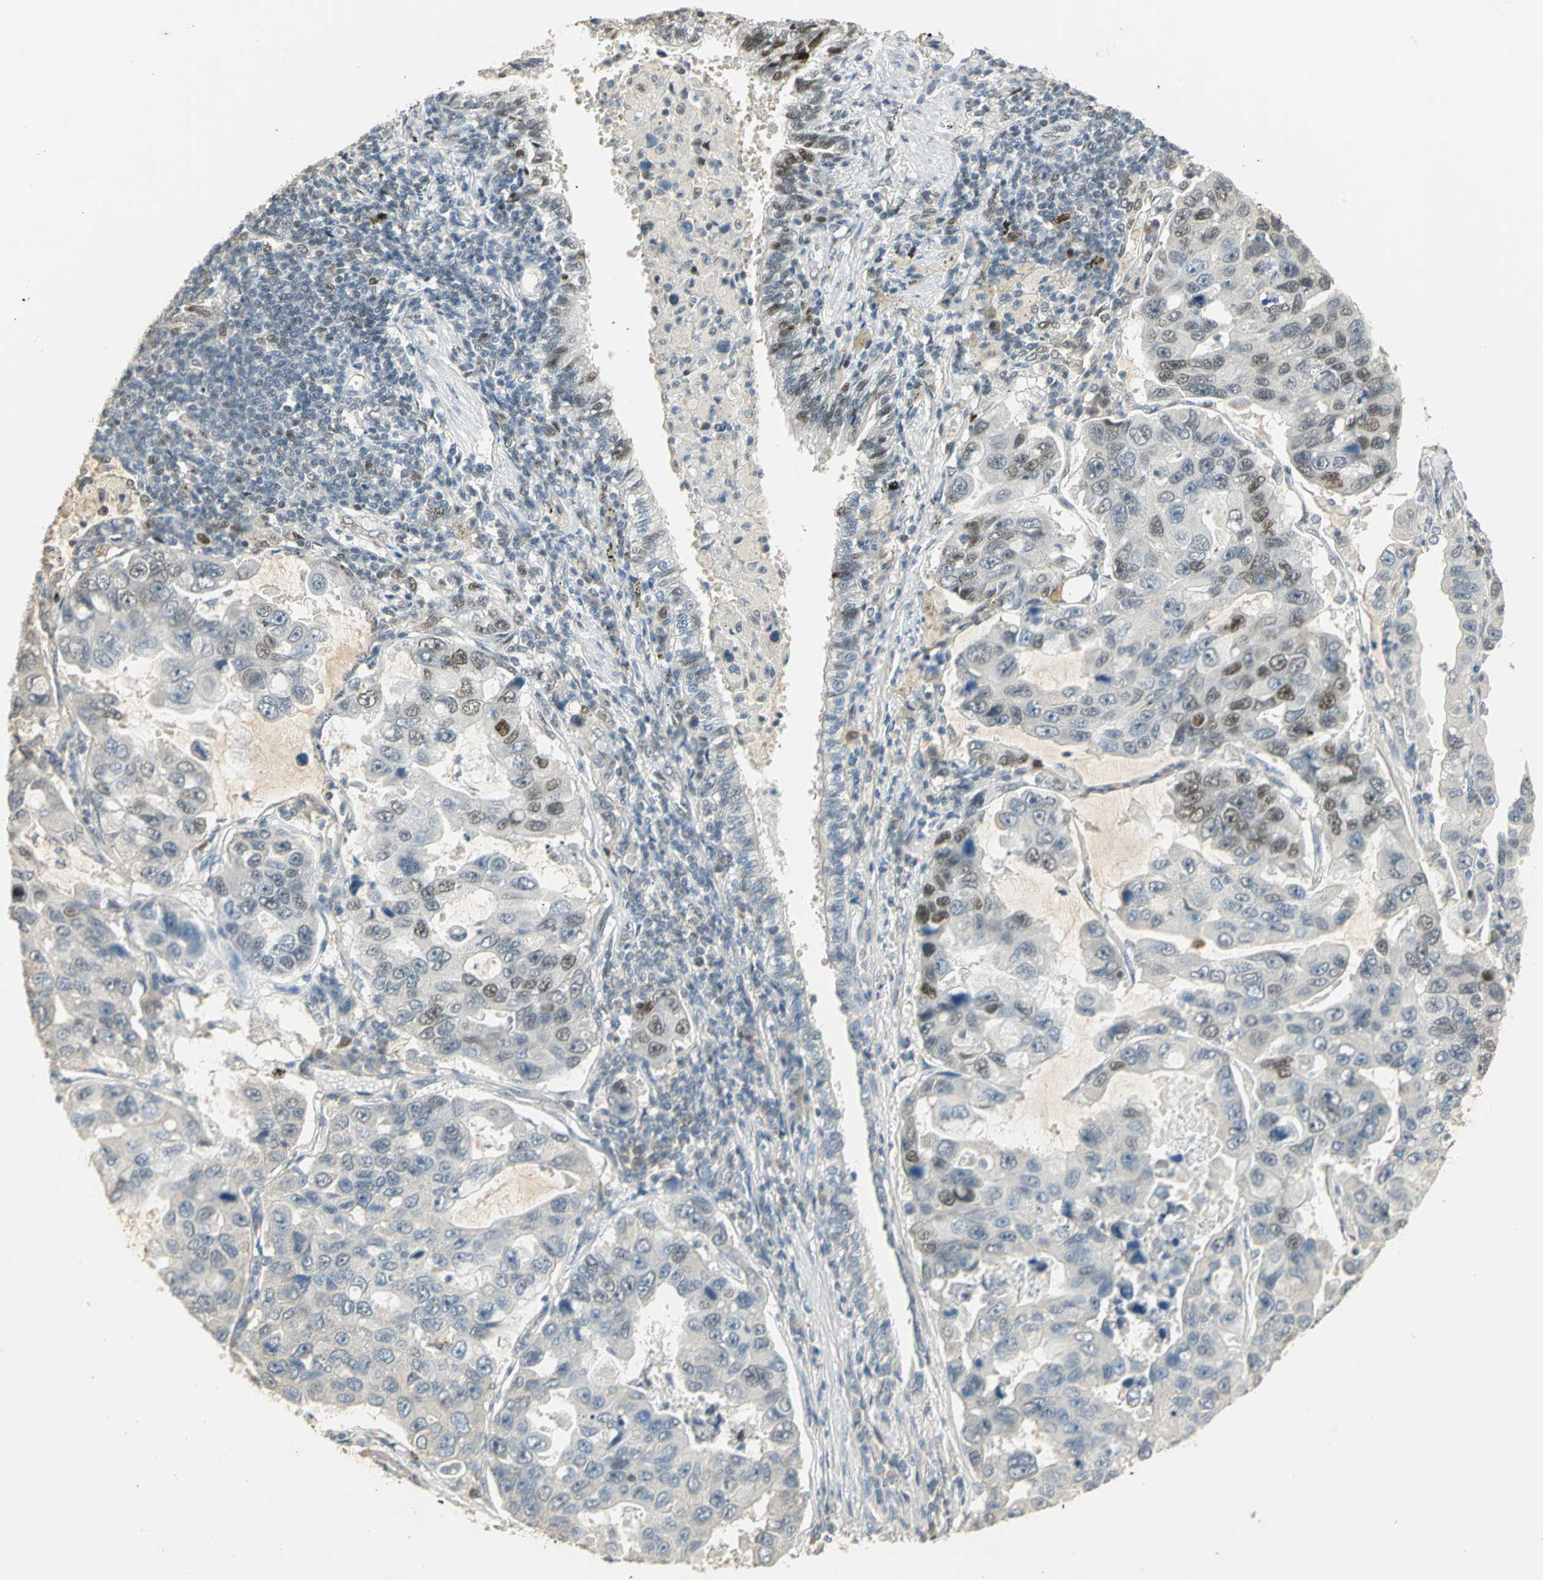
{"staining": {"intensity": "strong", "quantity": "<25%", "location": "nuclear"}, "tissue": "lung cancer", "cell_type": "Tumor cells", "image_type": "cancer", "snomed": [{"axis": "morphology", "description": "Adenocarcinoma, NOS"}, {"axis": "topography", "description": "Lung"}], "caption": "Immunohistochemistry (IHC) micrograph of lung cancer stained for a protein (brown), which reveals medium levels of strong nuclear positivity in about <25% of tumor cells.", "gene": "AK6", "patient": {"sex": "male", "age": 64}}